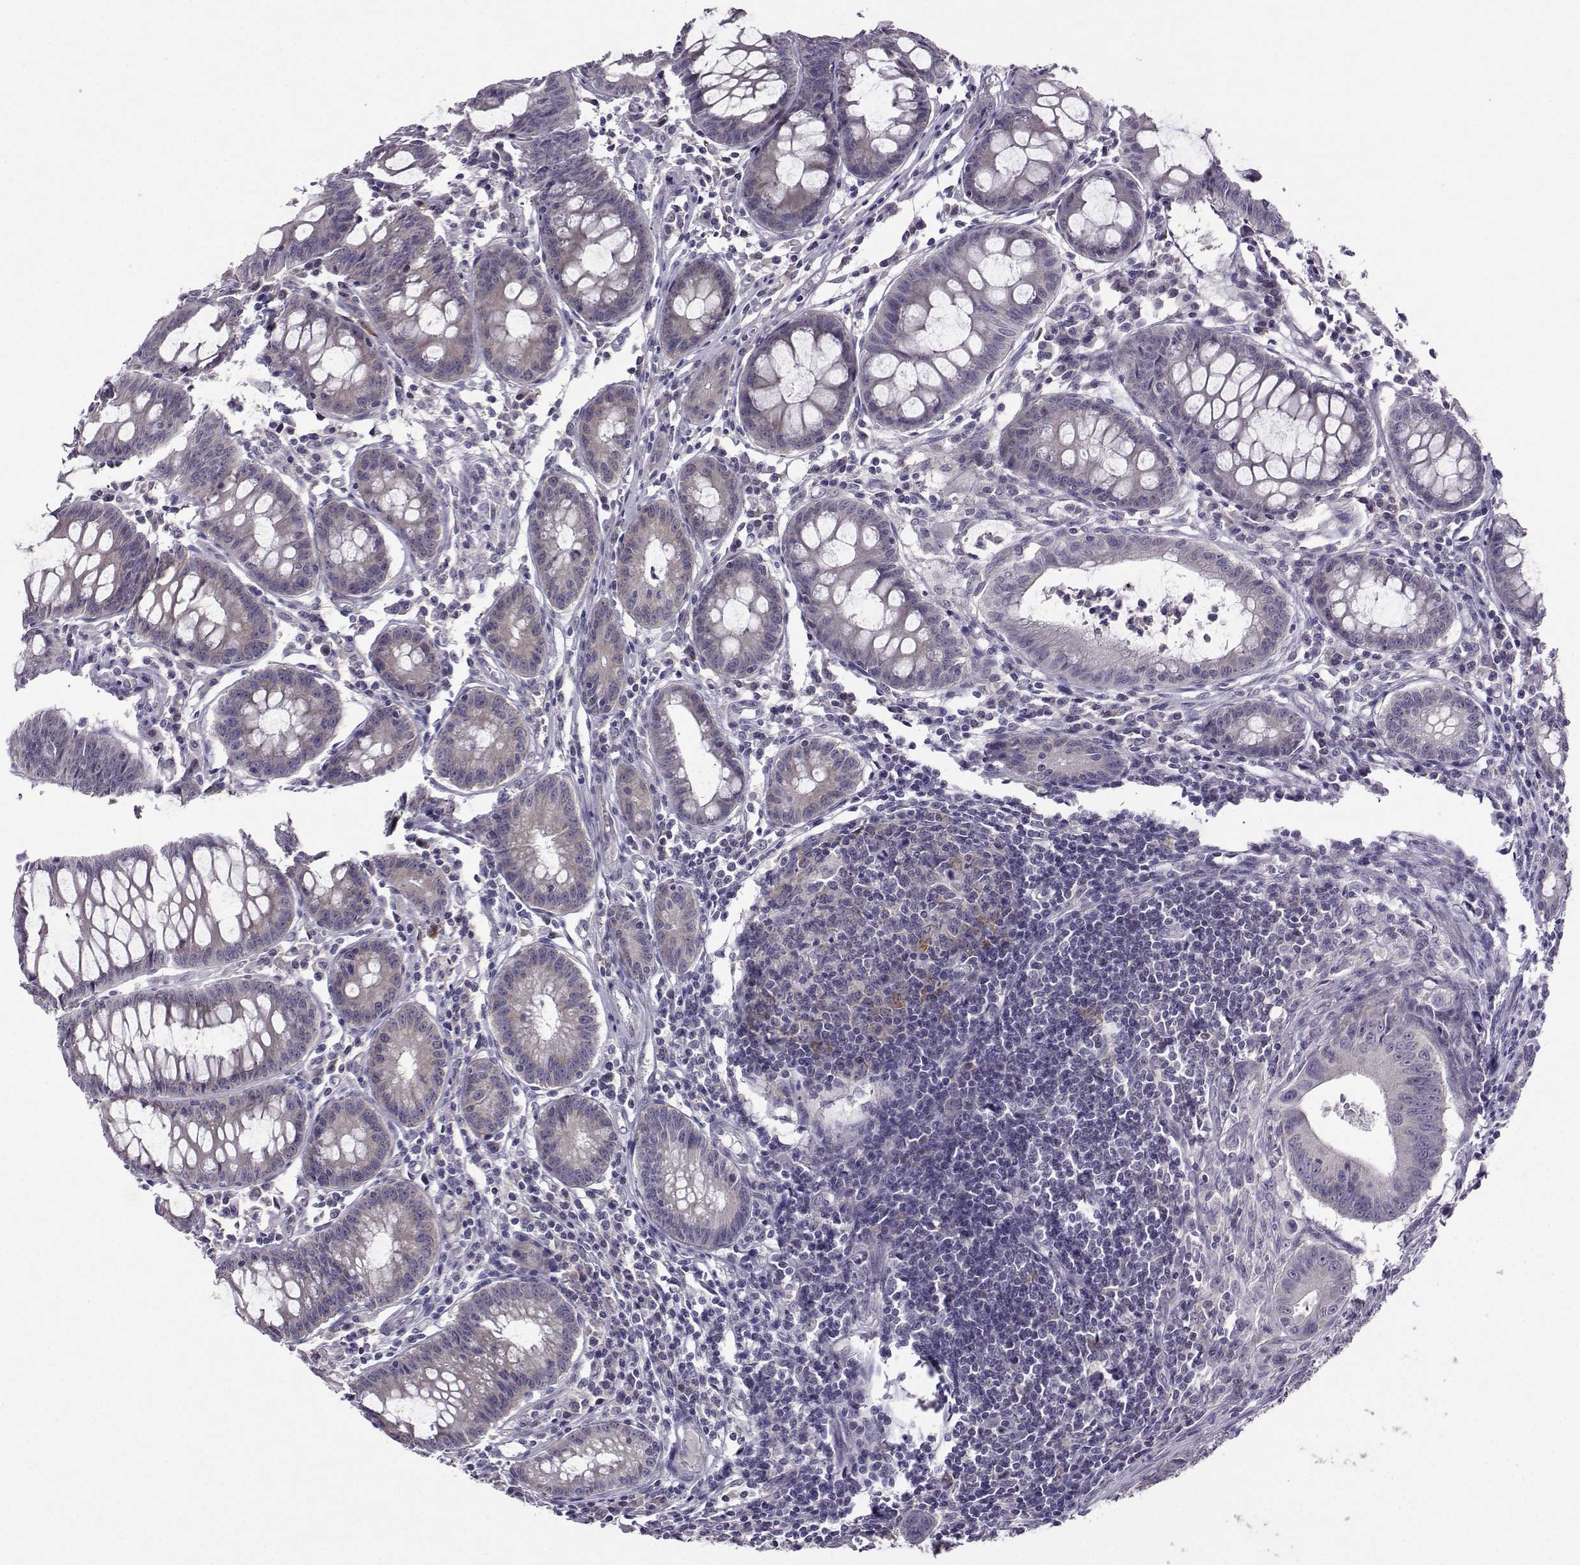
{"staining": {"intensity": "weak", "quantity": "25%-75%", "location": "cytoplasmic/membranous"}, "tissue": "colorectal cancer", "cell_type": "Tumor cells", "image_type": "cancer", "snomed": [{"axis": "morphology", "description": "Adenocarcinoma, NOS"}, {"axis": "topography", "description": "Colon"}], "caption": "Immunohistochemistry (IHC) histopathology image of neoplastic tissue: human colorectal cancer (adenocarcinoma) stained using immunohistochemistry (IHC) displays low levels of weak protein expression localized specifically in the cytoplasmic/membranous of tumor cells, appearing as a cytoplasmic/membranous brown color.", "gene": "DDX20", "patient": {"sex": "female", "age": 87}}